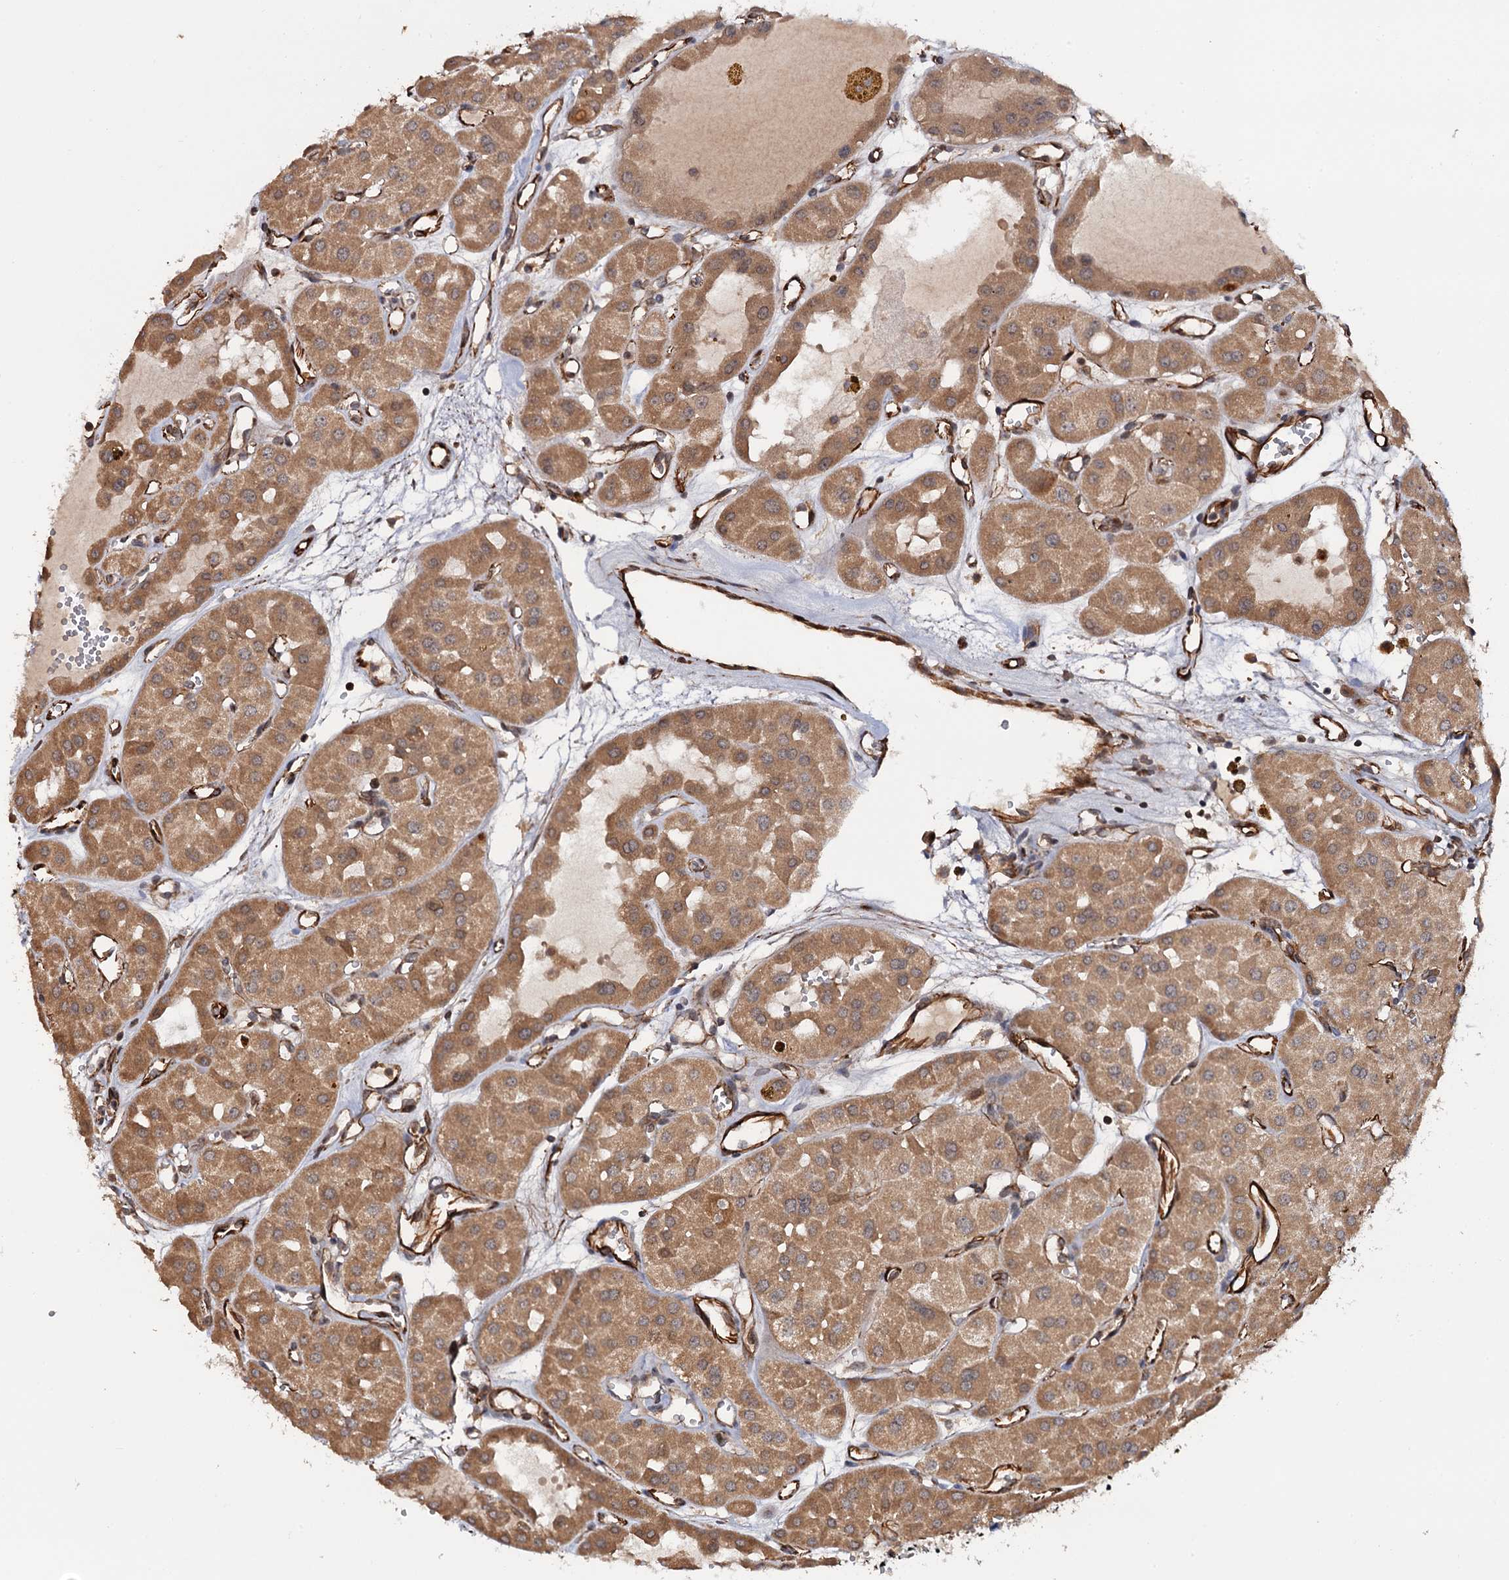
{"staining": {"intensity": "moderate", "quantity": ">75%", "location": "cytoplasmic/membranous"}, "tissue": "renal cancer", "cell_type": "Tumor cells", "image_type": "cancer", "snomed": [{"axis": "morphology", "description": "Carcinoma, NOS"}, {"axis": "topography", "description": "Kidney"}], "caption": "Renal cancer tissue shows moderate cytoplasmic/membranous staining in approximately >75% of tumor cells", "gene": "FSIP1", "patient": {"sex": "female", "age": 75}}